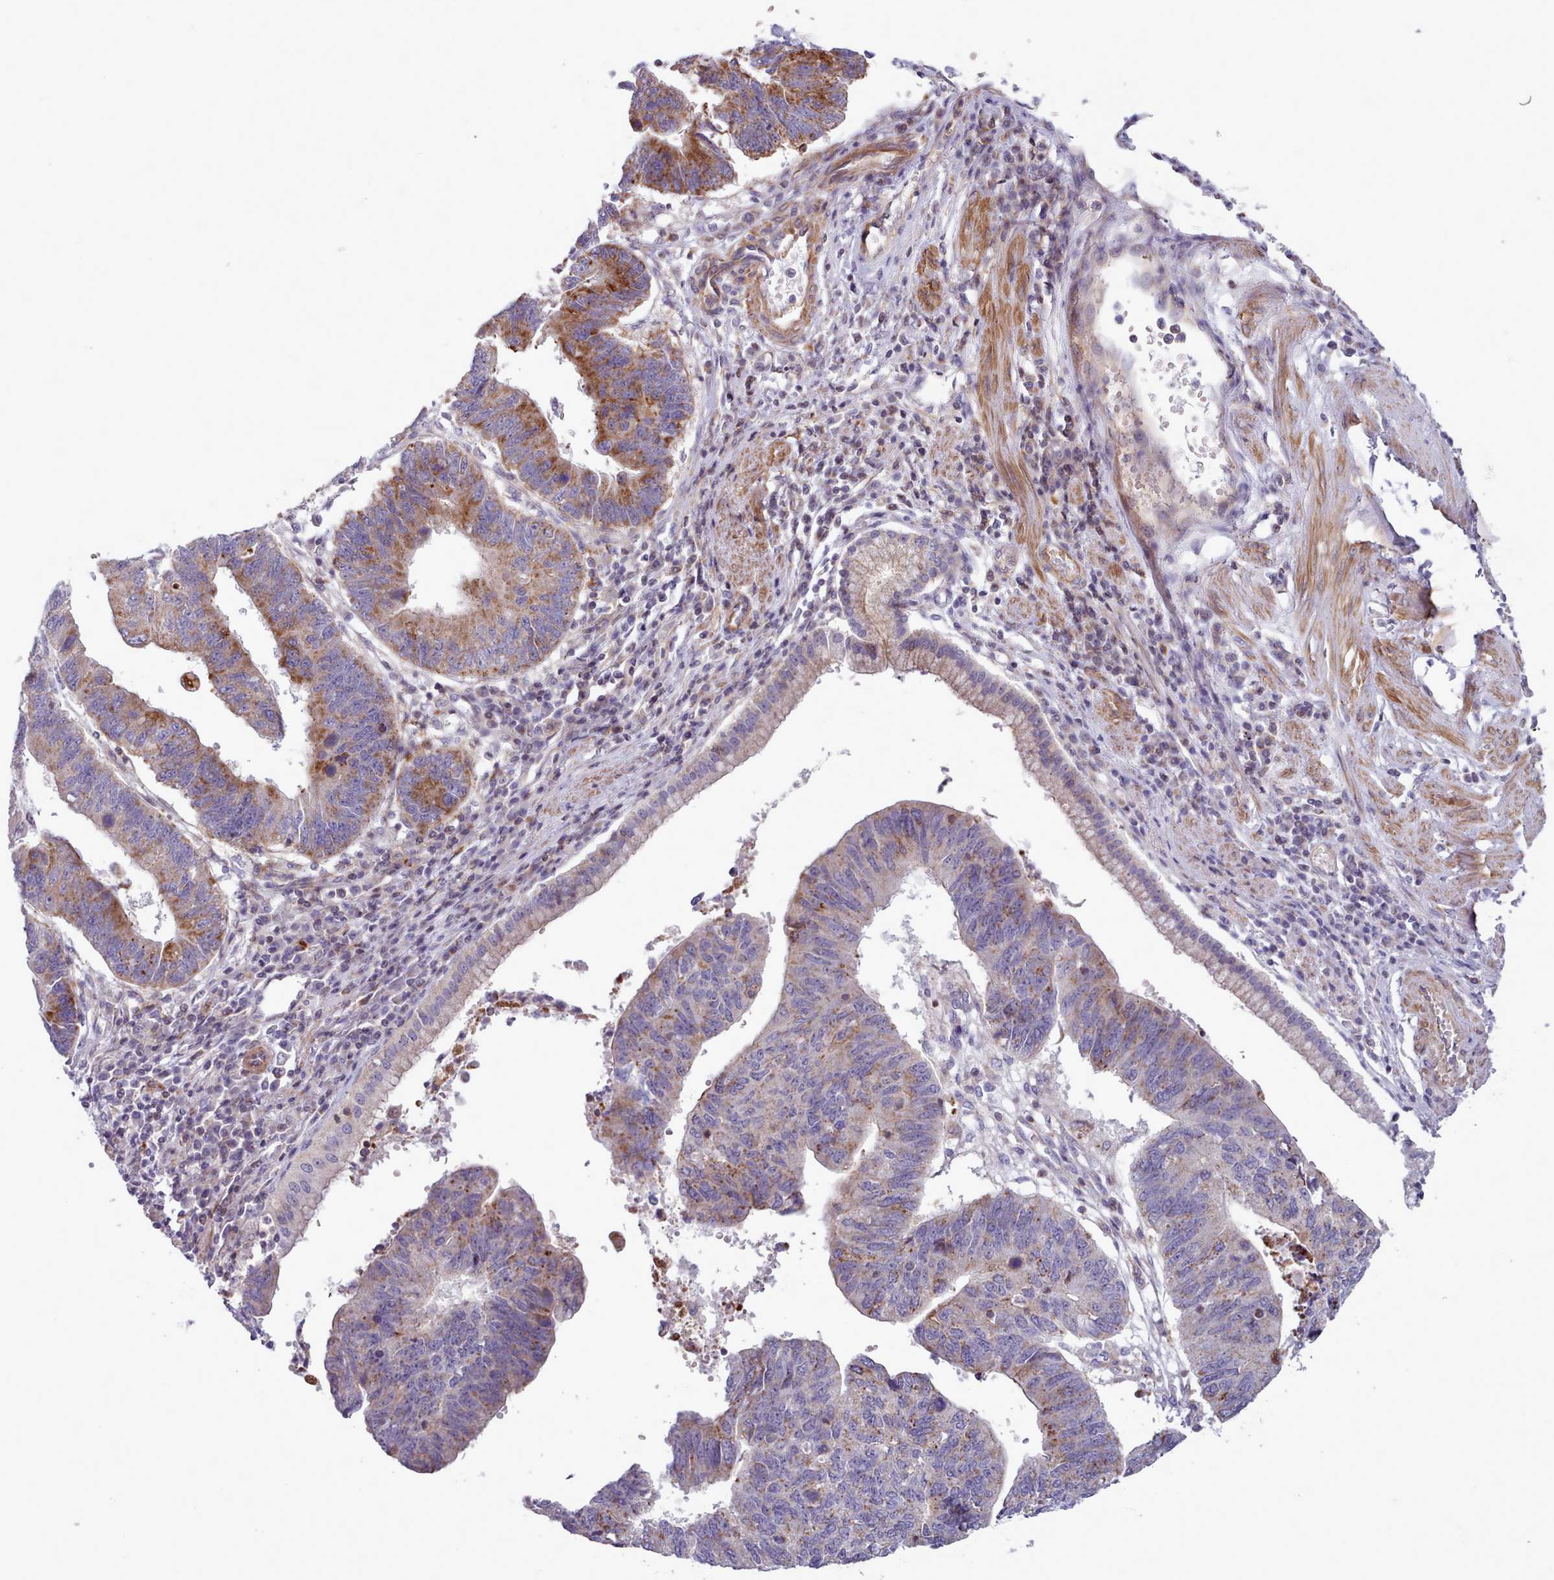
{"staining": {"intensity": "moderate", "quantity": "25%-75%", "location": "cytoplasmic/membranous"}, "tissue": "stomach cancer", "cell_type": "Tumor cells", "image_type": "cancer", "snomed": [{"axis": "morphology", "description": "Adenocarcinoma, NOS"}, {"axis": "topography", "description": "Stomach"}], "caption": "A medium amount of moderate cytoplasmic/membranous staining is appreciated in about 25%-75% of tumor cells in stomach adenocarcinoma tissue.", "gene": "TENT4B", "patient": {"sex": "male", "age": 59}}